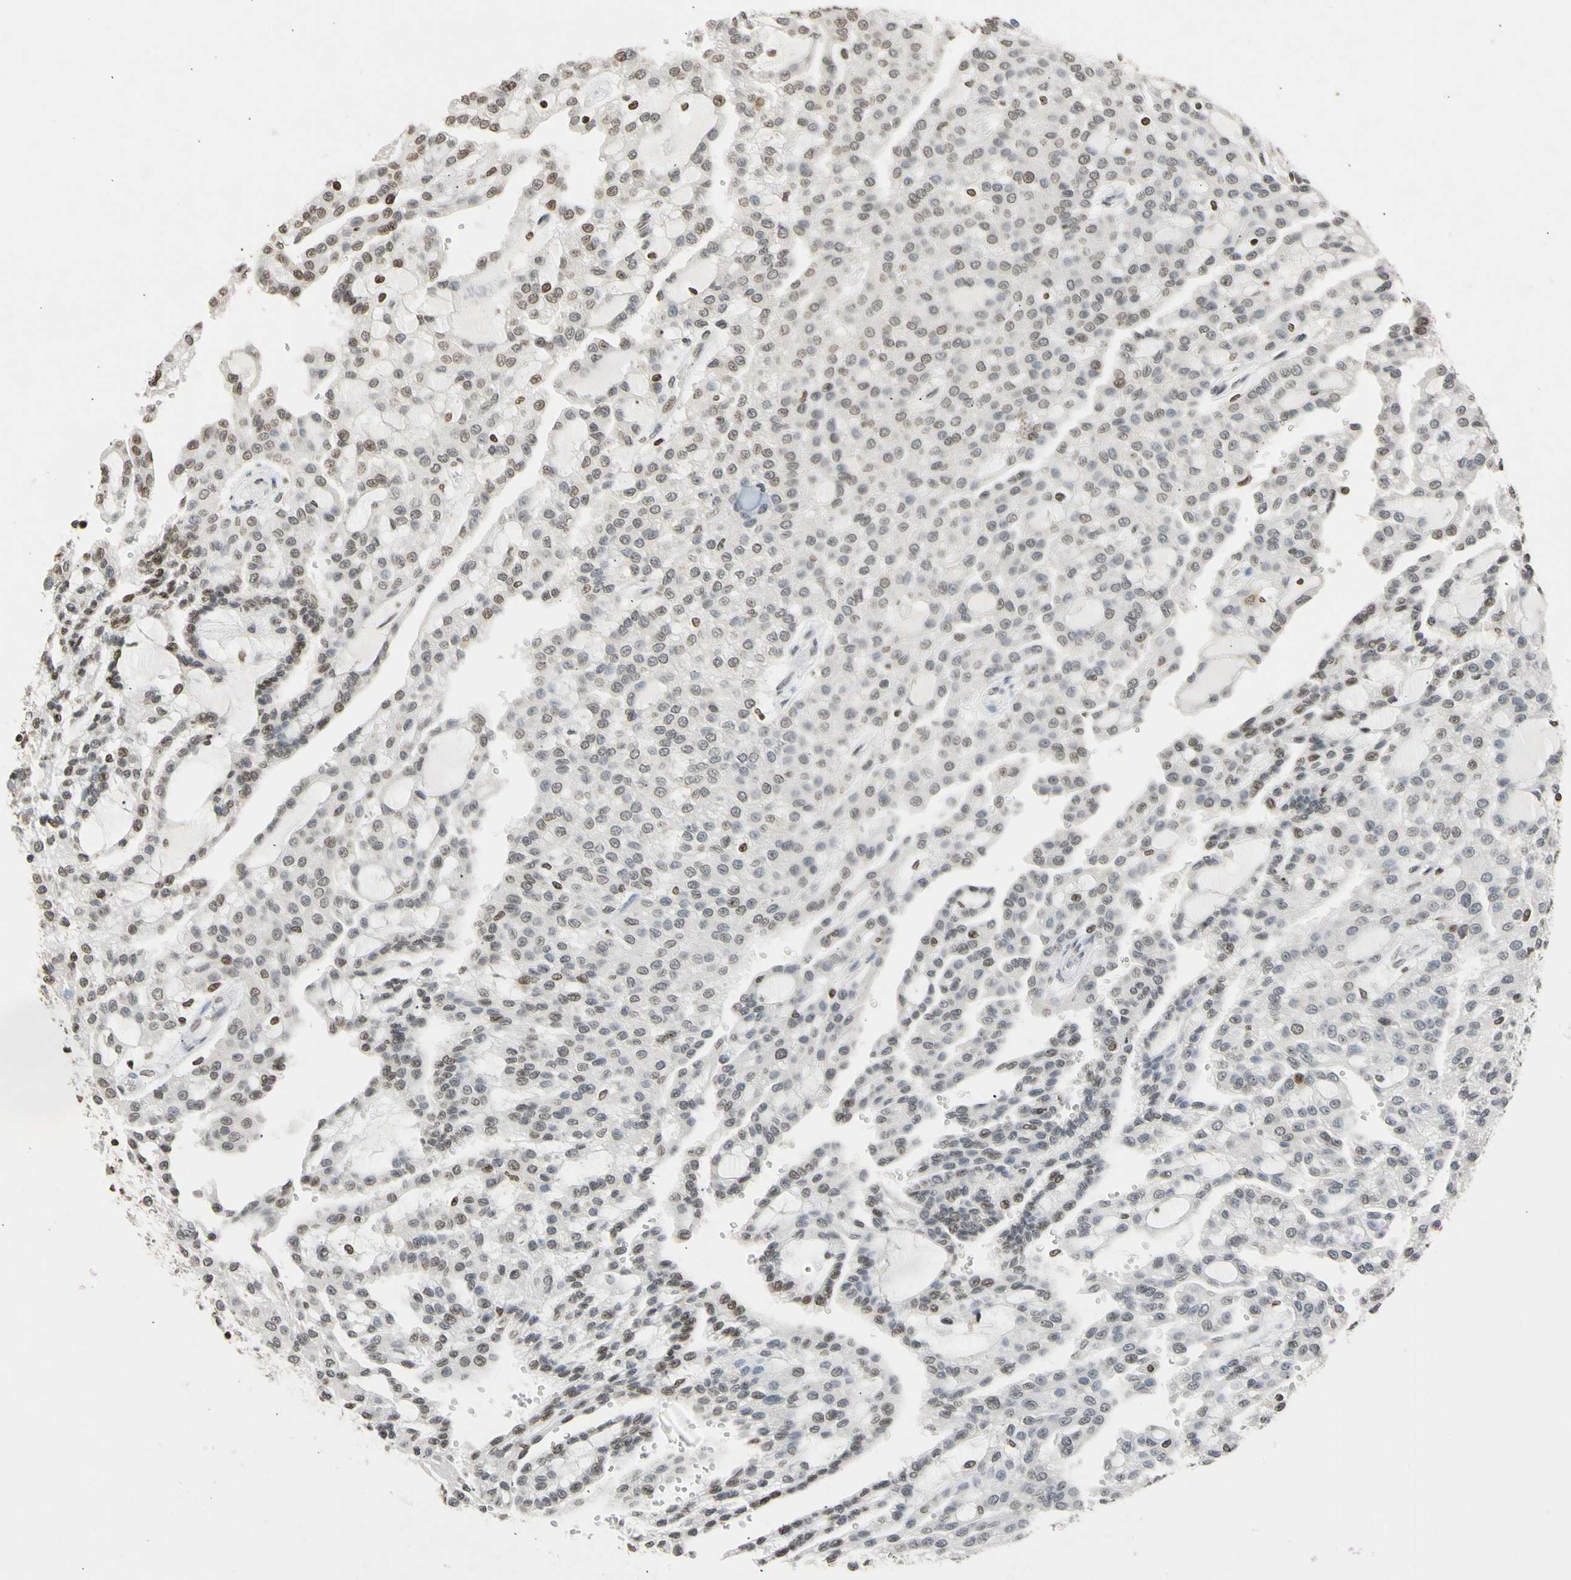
{"staining": {"intensity": "weak", "quantity": "25%-75%", "location": "cytoplasmic/membranous"}, "tissue": "renal cancer", "cell_type": "Tumor cells", "image_type": "cancer", "snomed": [{"axis": "morphology", "description": "Adenocarcinoma, NOS"}, {"axis": "topography", "description": "Kidney"}], "caption": "IHC photomicrograph of neoplastic tissue: adenocarcinoma (renal) stained using IHC shows low levels of weak protein expression localized specifically in the cytoplasmic/membranous of tumor cells, appearing as a cytoplasmic/membranous brown color.", "gene": "GPX4", "patient": {"sex": "male", "age": 63}}